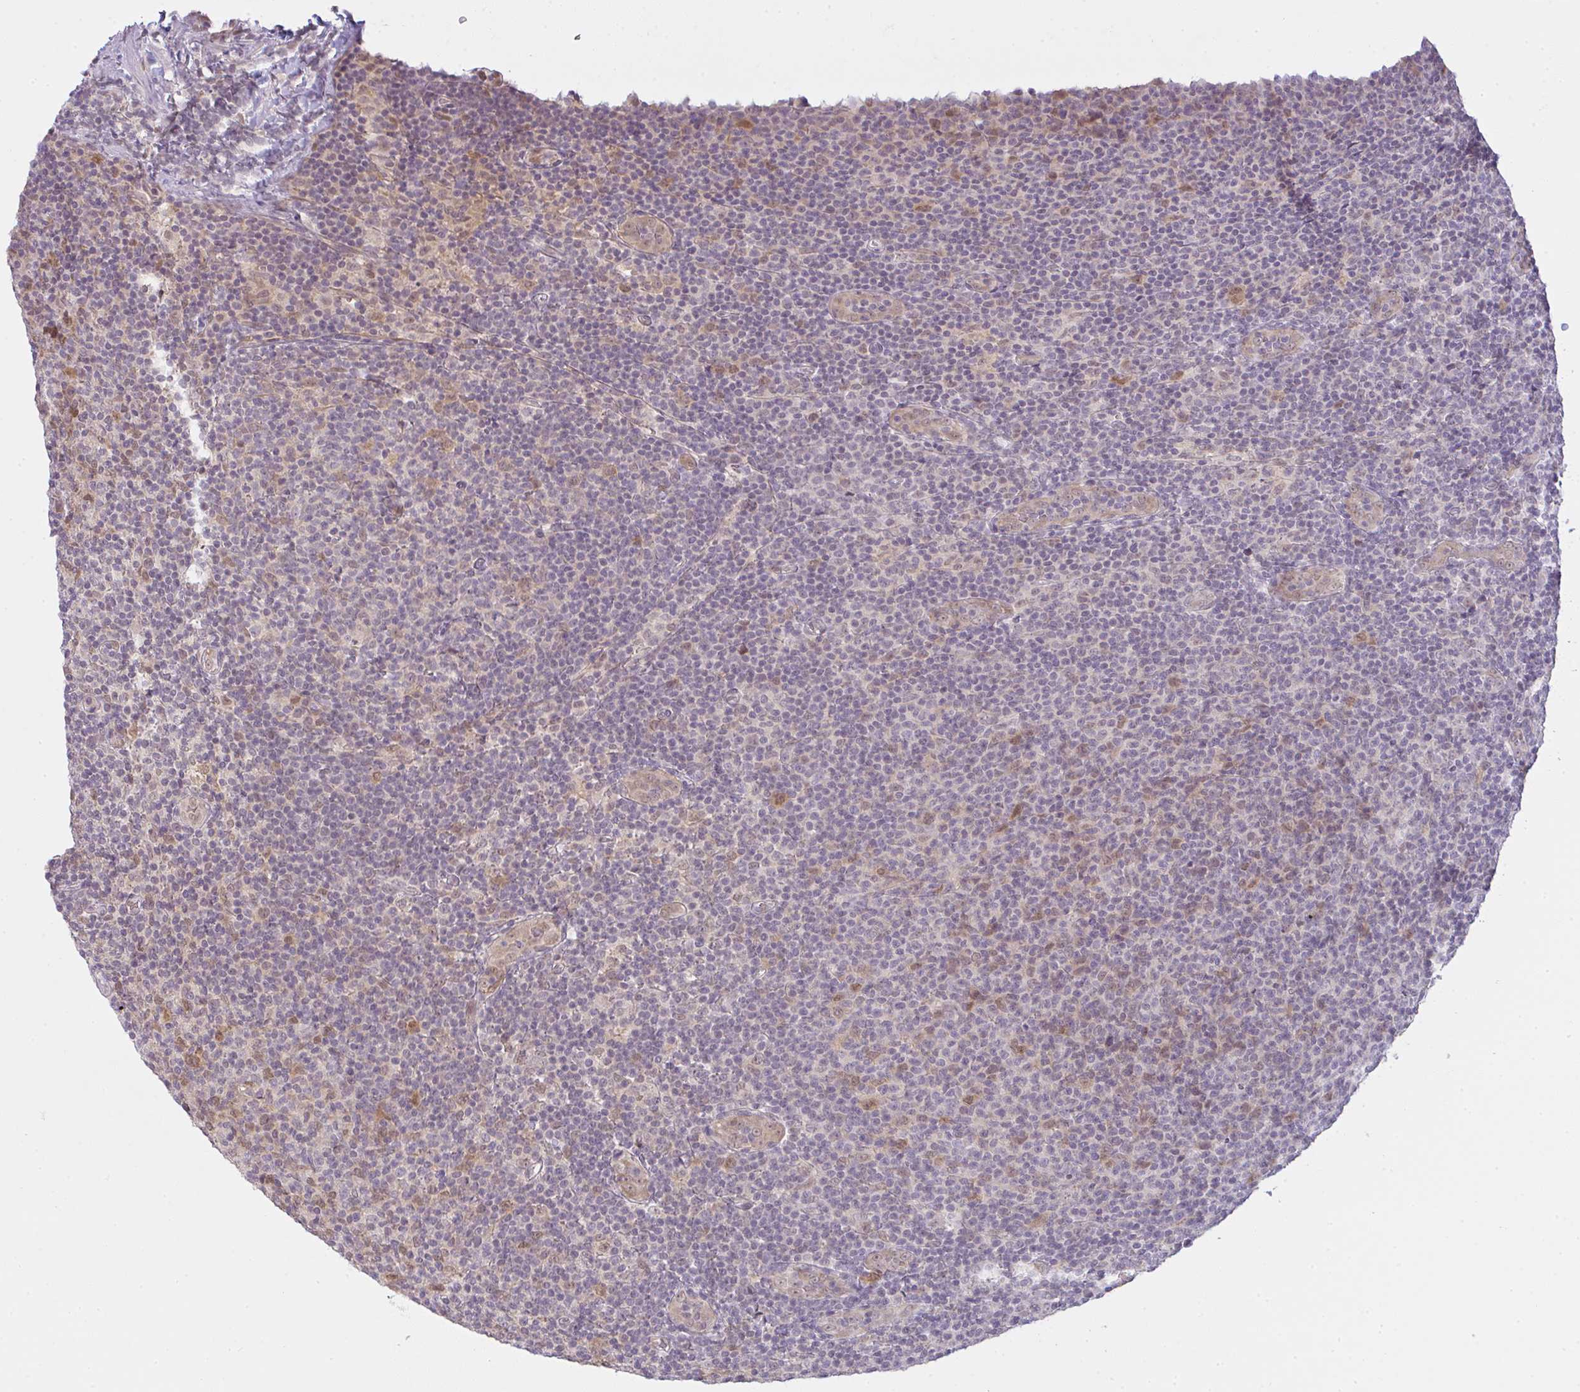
{"staining": {"intensity": "negative", "quantity": "none", "location": "none"}, "tissue": "lymphoma", "cell_type": "Tumor cells", "image_type": "cancer", "snomed": [{"axis": "morphology", "description": "Malignant lymphoma, non-Hodgkin's type, Low grade"}, {"axis": "topography", "description": "Lymph node"}], "caption": "Tumor cells are negative for protein expression in human malignant lymphoma, non-Hodgkin's type (low-grade). Nuclei are stained in blue.", "gene": "CSE1L", "patient": {"sex": "male", "age": 66}}